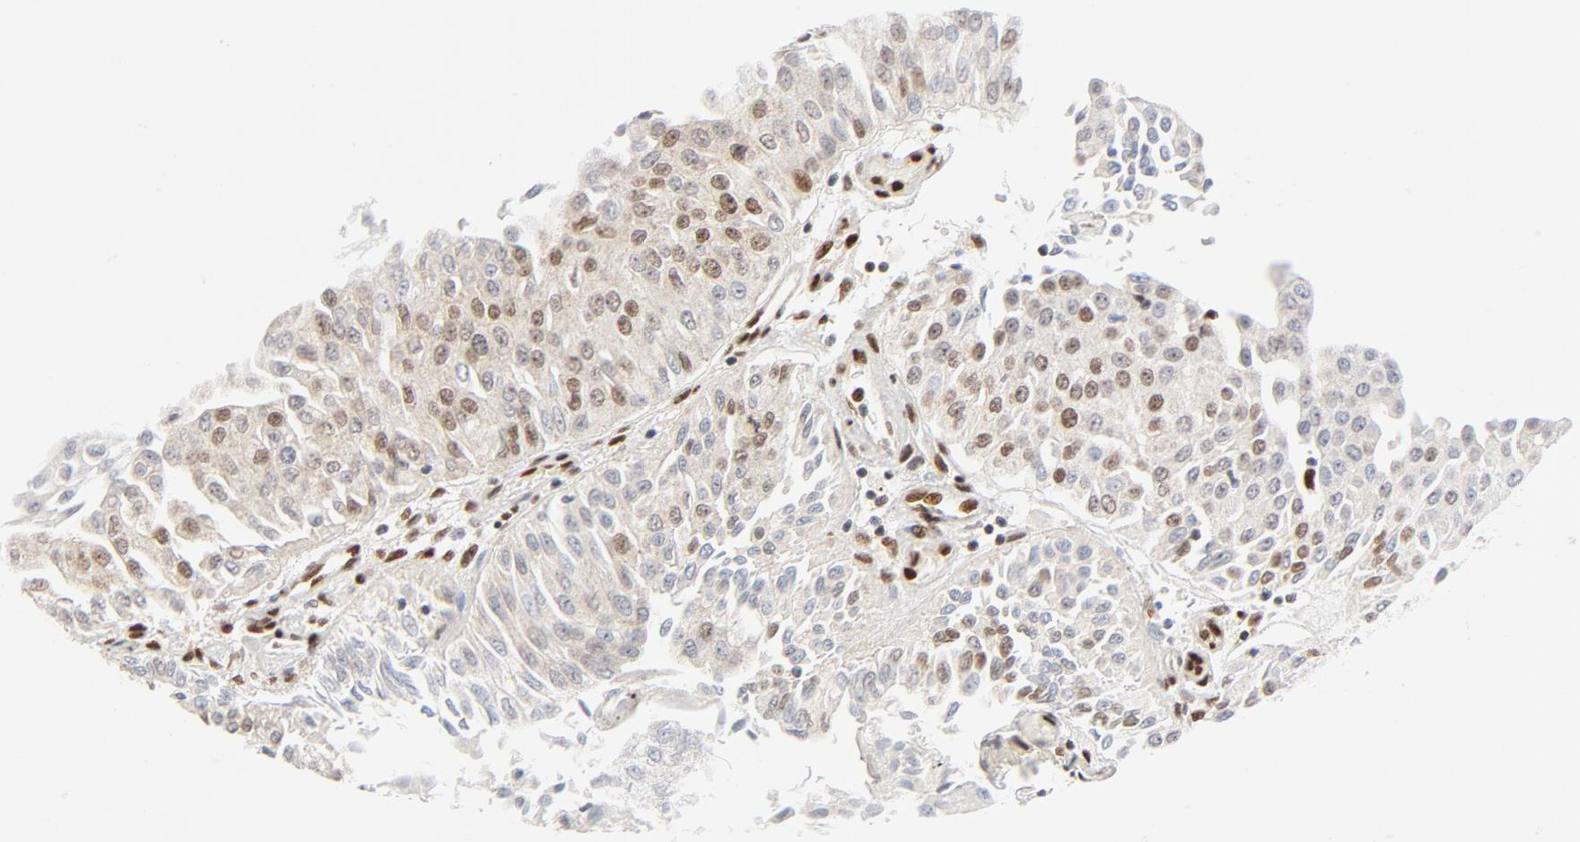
{"staining": {"intensity": "weak", "quantity": "25%-75%", "location": "nuclear"}, "tissue": "urothelial cancer", "cell_type": "Tumor cells", "image_type": "cancer", "snomed": [{"axis": "morphology", "description": "Urothelial carcinoma, Low grade"}, {"axis": "topography", "description": "Urinary bladder"}], "caption": "IHC of low-grade urothelial carcinoma exhibits low levels of weak nuclear staining in about 25%-75% of tumor cells. (brown staining indicates protein expression, while blue staining denotes nuclei).", "gene": "MEF2A", "patient": {"sex": "male", "age": 86}}